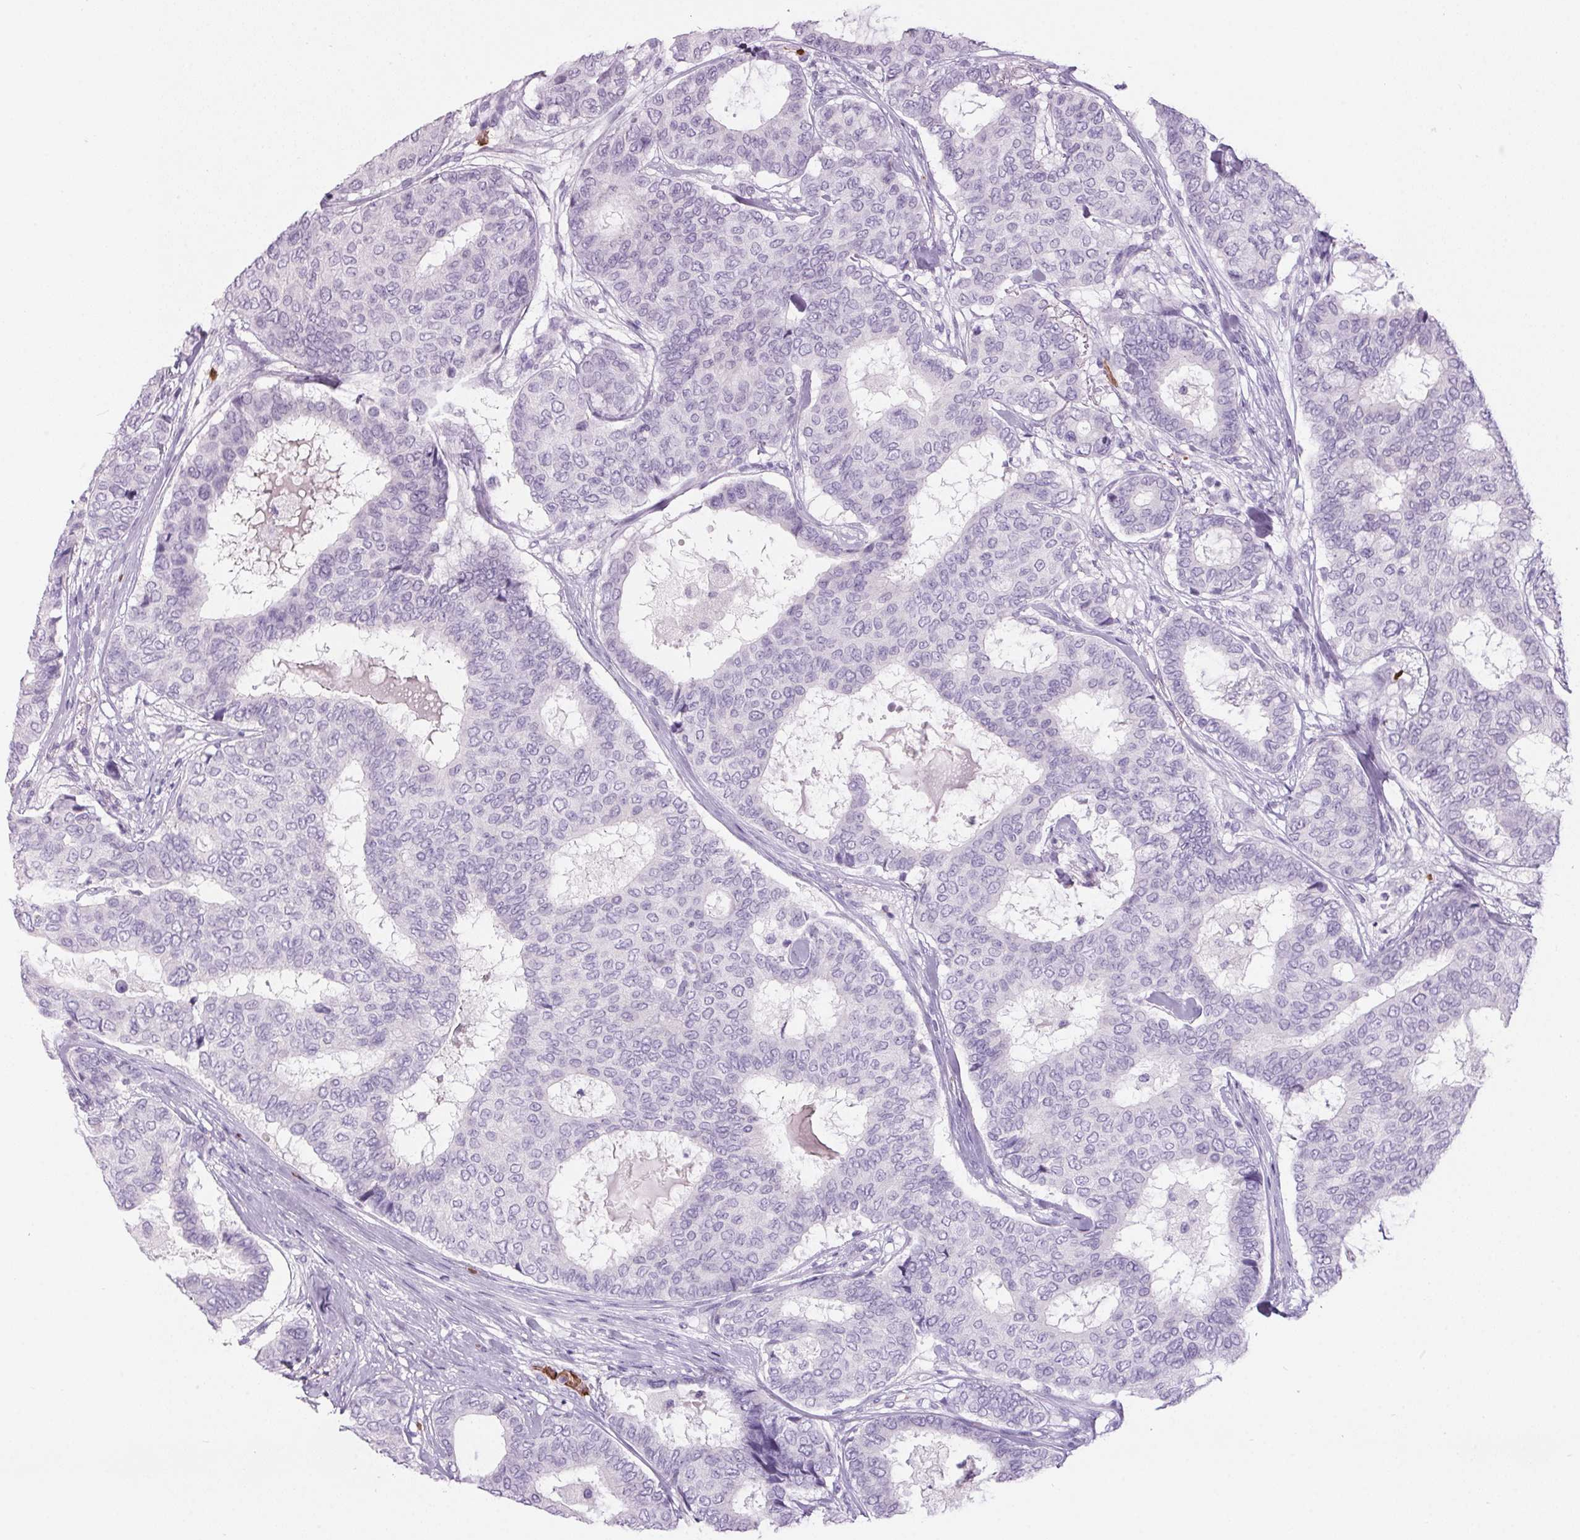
{"staining": {"intensity": "negative", "quantity": "none", "location": "none"}, "tissue": "breast cancer", "cell_type": "Tumor cells", "image_type": "cancer", "snomed": [{"axis": "morphology", "description": "Duct carcinoma"}, {"axis": "topography", "description": "Breast"}], "caption": "IHC of human breast cancer displays no positivity in tumor cells.", "gene": "HBQ1", "patient": {"sex": "female", "age": 75}}